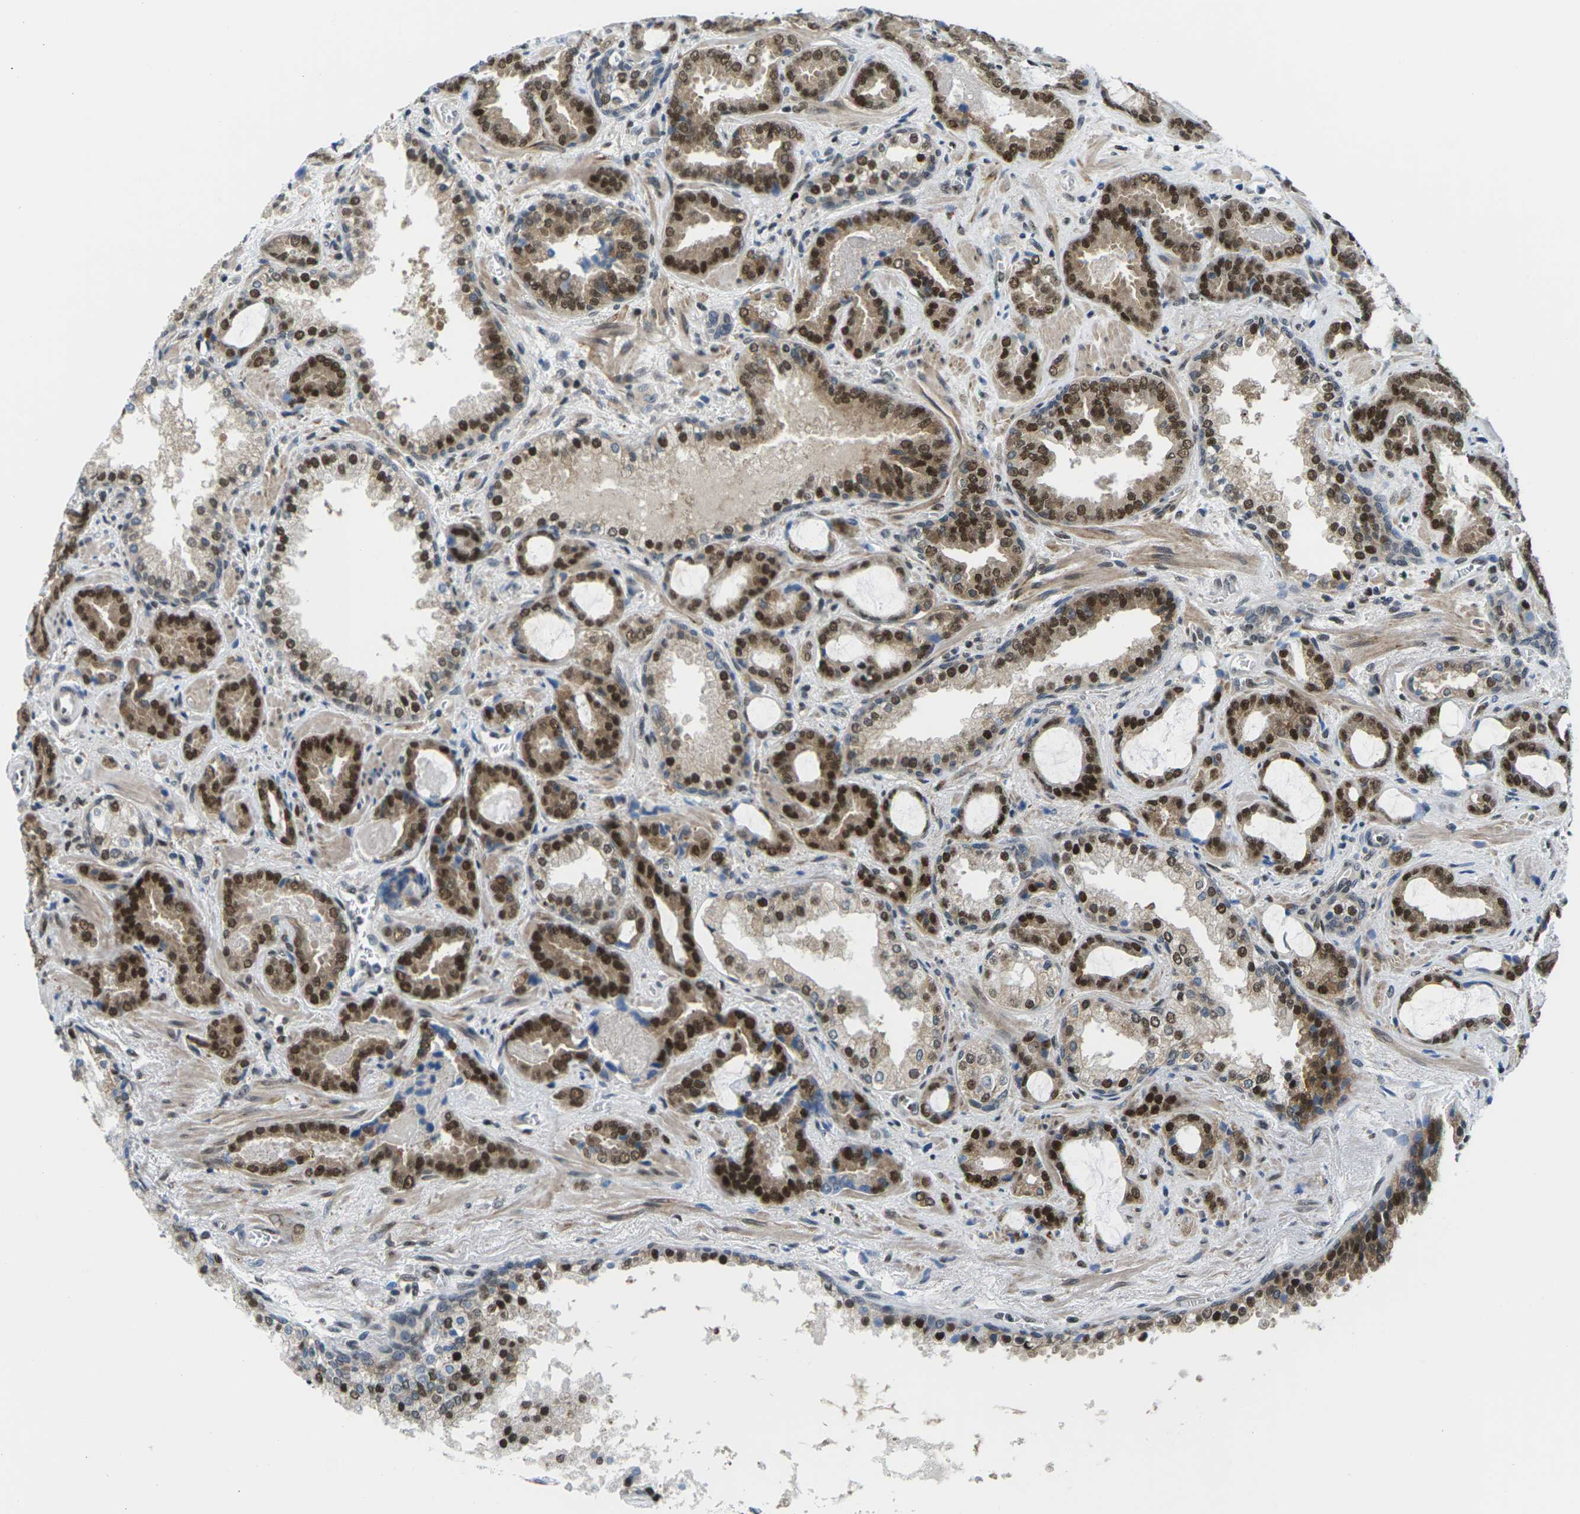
{"staining": {"intensity": "strong", "quantity": ">75%", "location": "nuclear"}, "tissue": "prostate cancer", "cell_type": "Tumor cells", "image_type": "cancer", "snomed": [{"axis": "morphology", "description": "Adenocarcinoma, Low grade"}, {"axis": "topography", "description": "Prostate"}], "caption": "Immunohistochemical staining of prostate adenocarcinoma (low-grade) shows high levels of strong nuclear staining in approximately >75% of tumor cells.", "gene": "PSME3", "patient": {"sex": "male", "age": 60}}